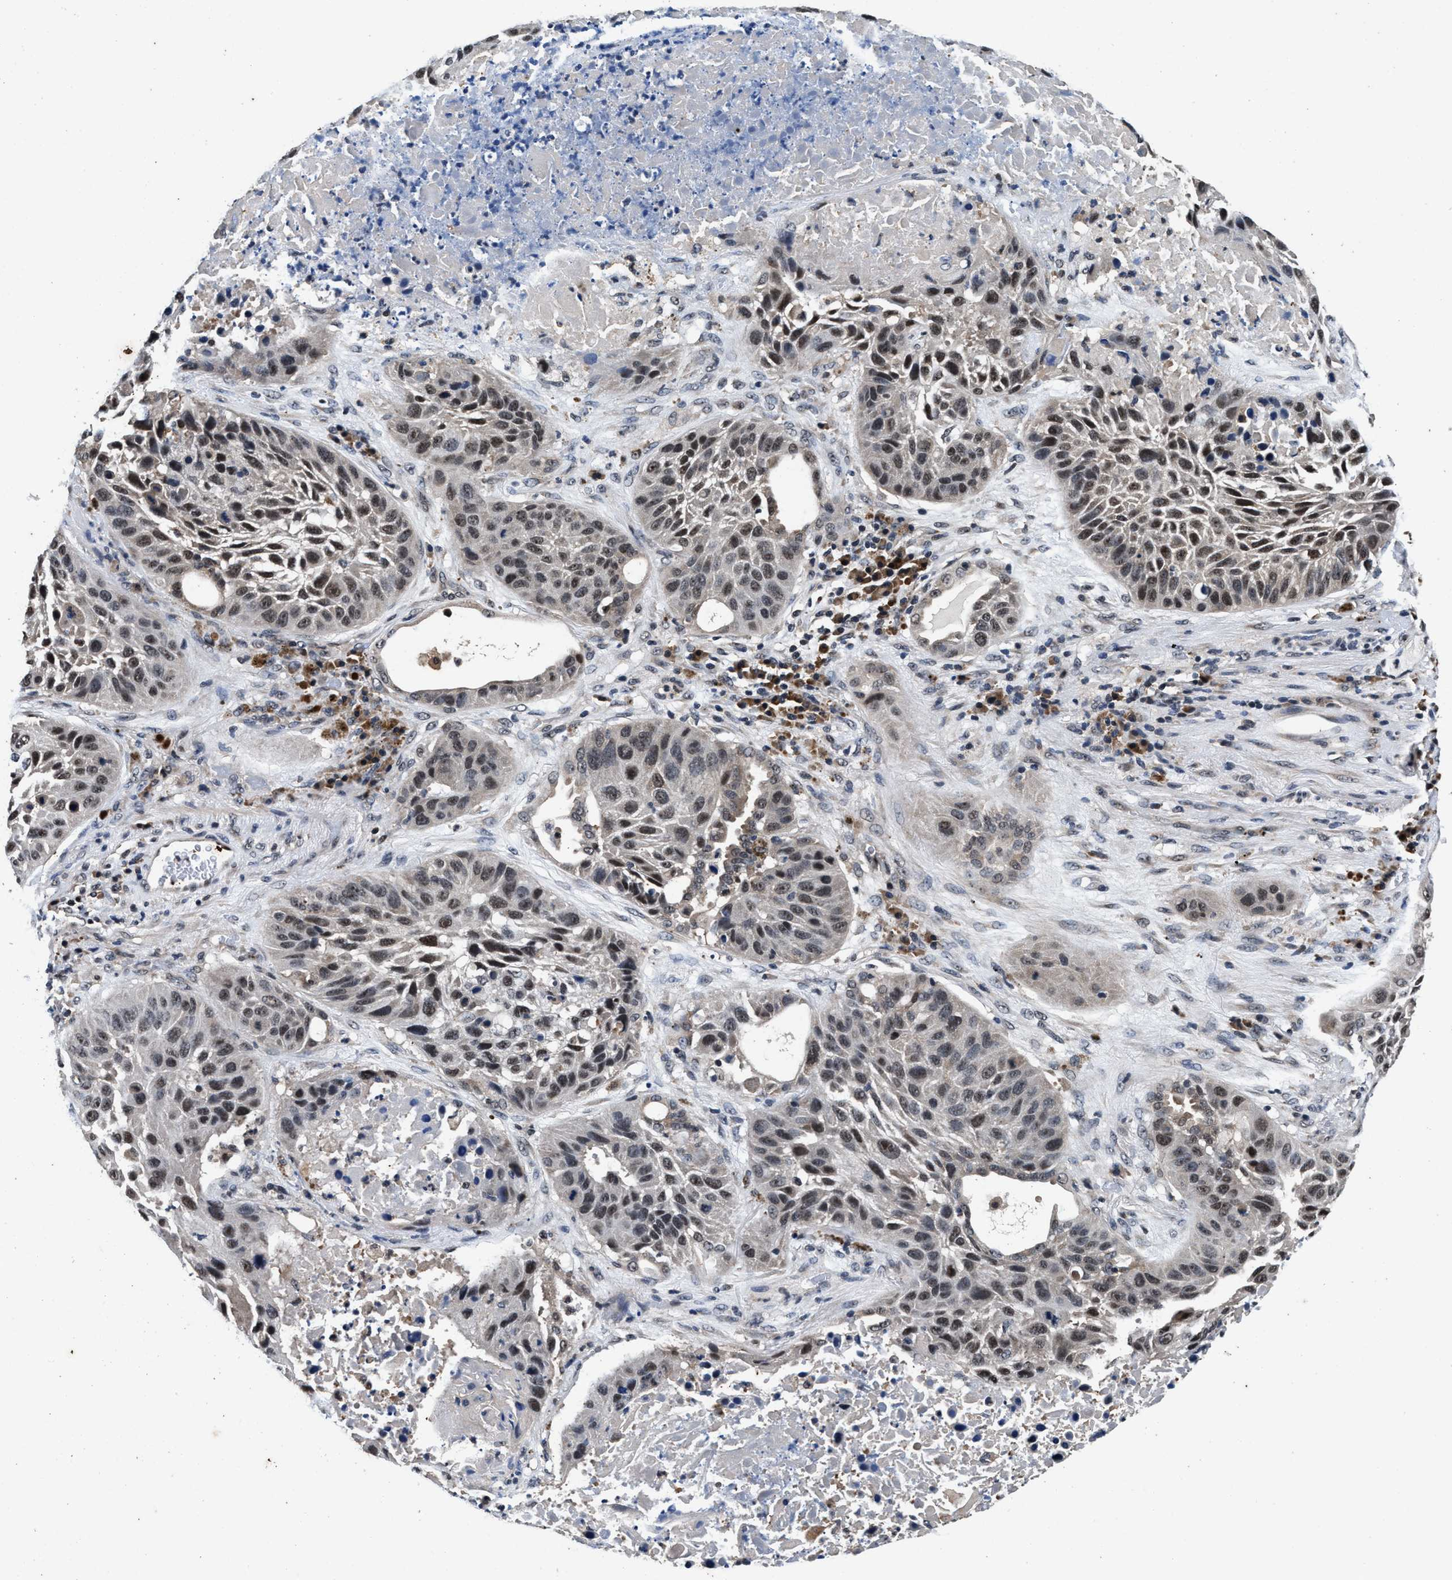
{"staining": {"intensity": "moderate", "quantity": ">75%", "location": "nuclear"}, "tissue": "lung cancer", "cell_type": "Tumor cells", "image_type": "cancer", "snomed": [{"axis": "morphology", "description": "Squamous cell carcinoma, NOS"}, {"axis": "topography", "description": "Lung"}], "caption": "Lung squamous cell carcinoma tissue shows moderate nuclear expression in approximately >75% of tumor cells (Brightfield microscopy of DAB IHC at high magnification).", "gene": "USP16", "patient": {"sex": "male", "age": 57}}